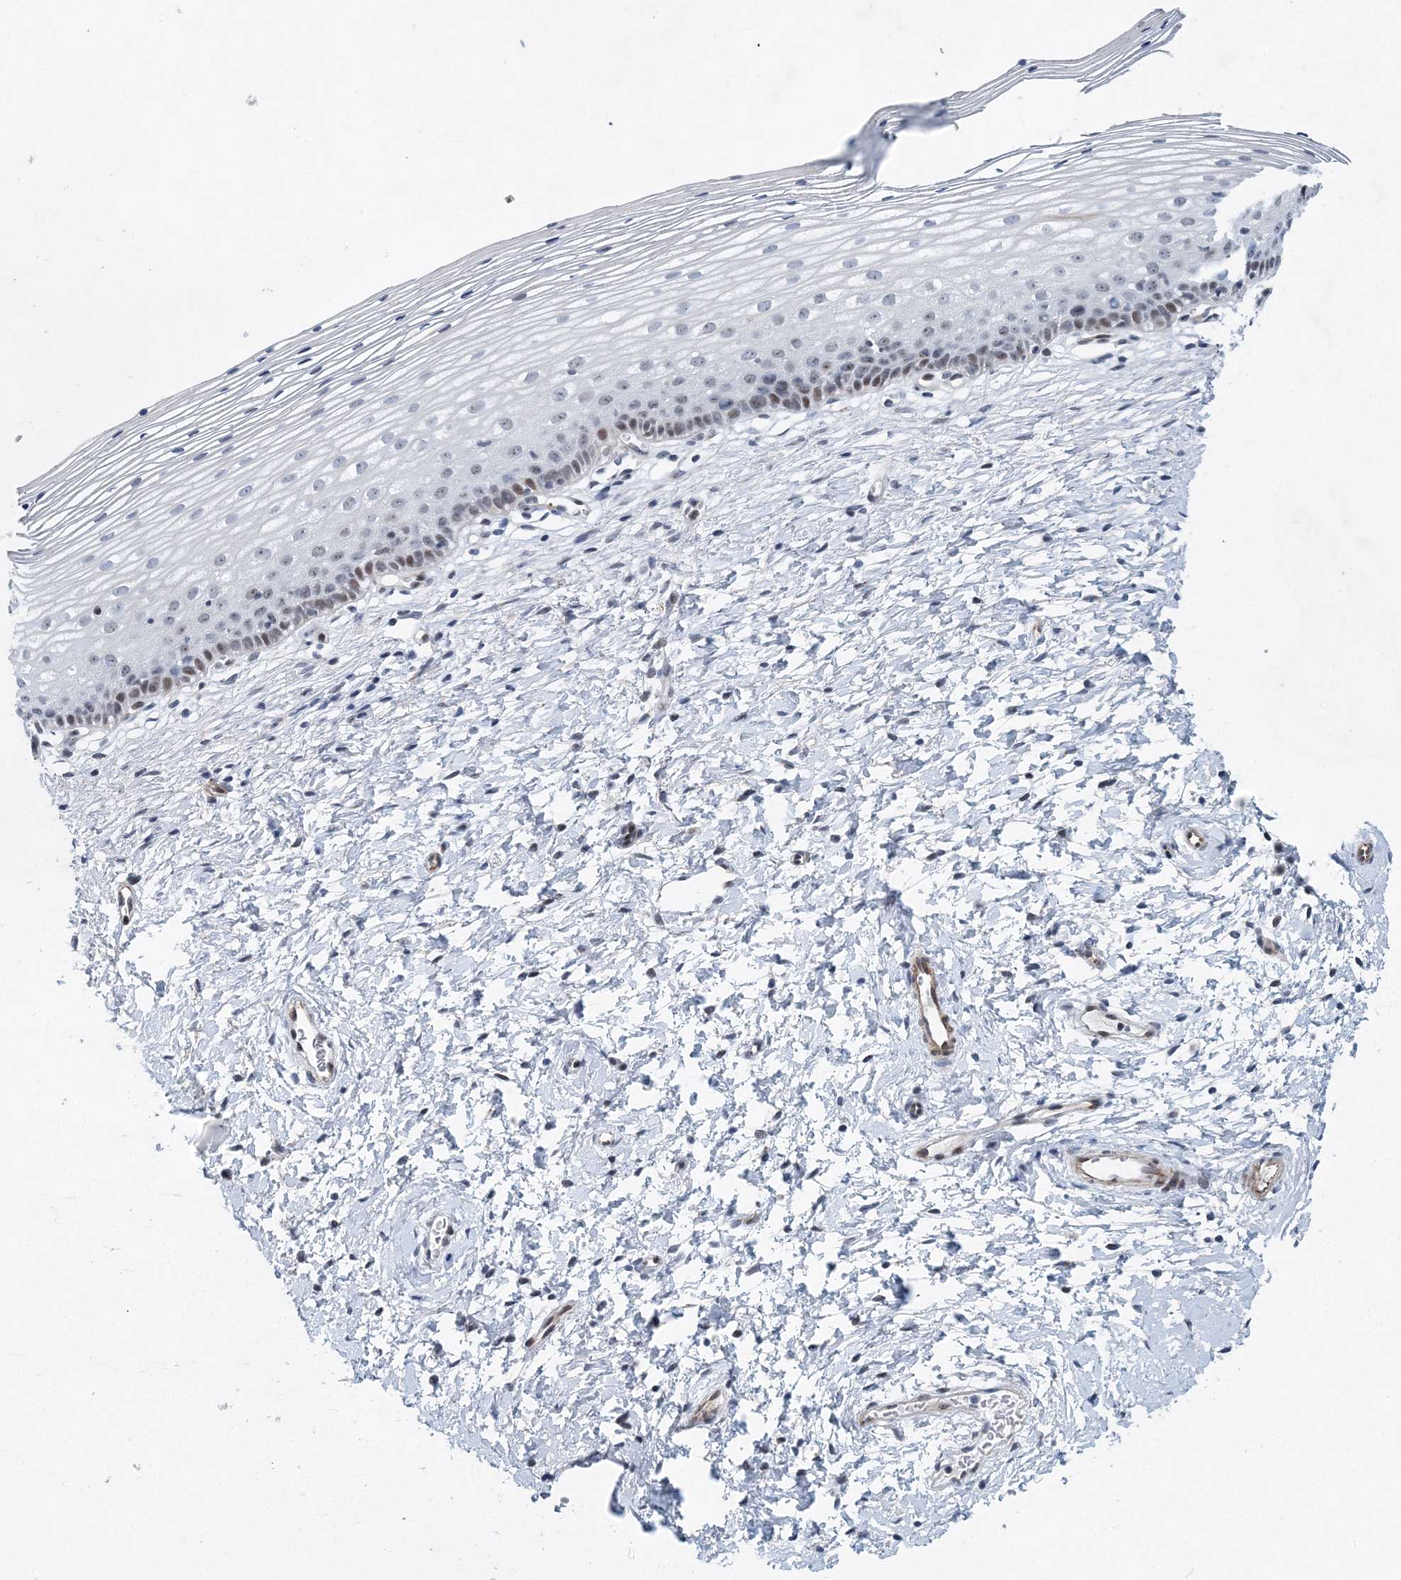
{"staining": {"intensity": "weak", "quantity": "<25%", "location": "cytoplasmic/membranous"}, "tissue": "cervix", "cell_type": "Glandular cells", "image_type": "normal", "snomed": [{"axis": "morphology", "description": "Normal tissue, NOS"}, {"axis": "topography", "description": "Cervix"}], "caption": "DAB (3,3'-diaminobenzidine) immunohistochemical staining of unremarkable cervix reveals no significant staining in glandular cells. (Immunohistochemistry (ihc), brightfield microscopy, high magnification).", "gene": "UIMC1", "patient": {"sex": "female", "age": 72}}